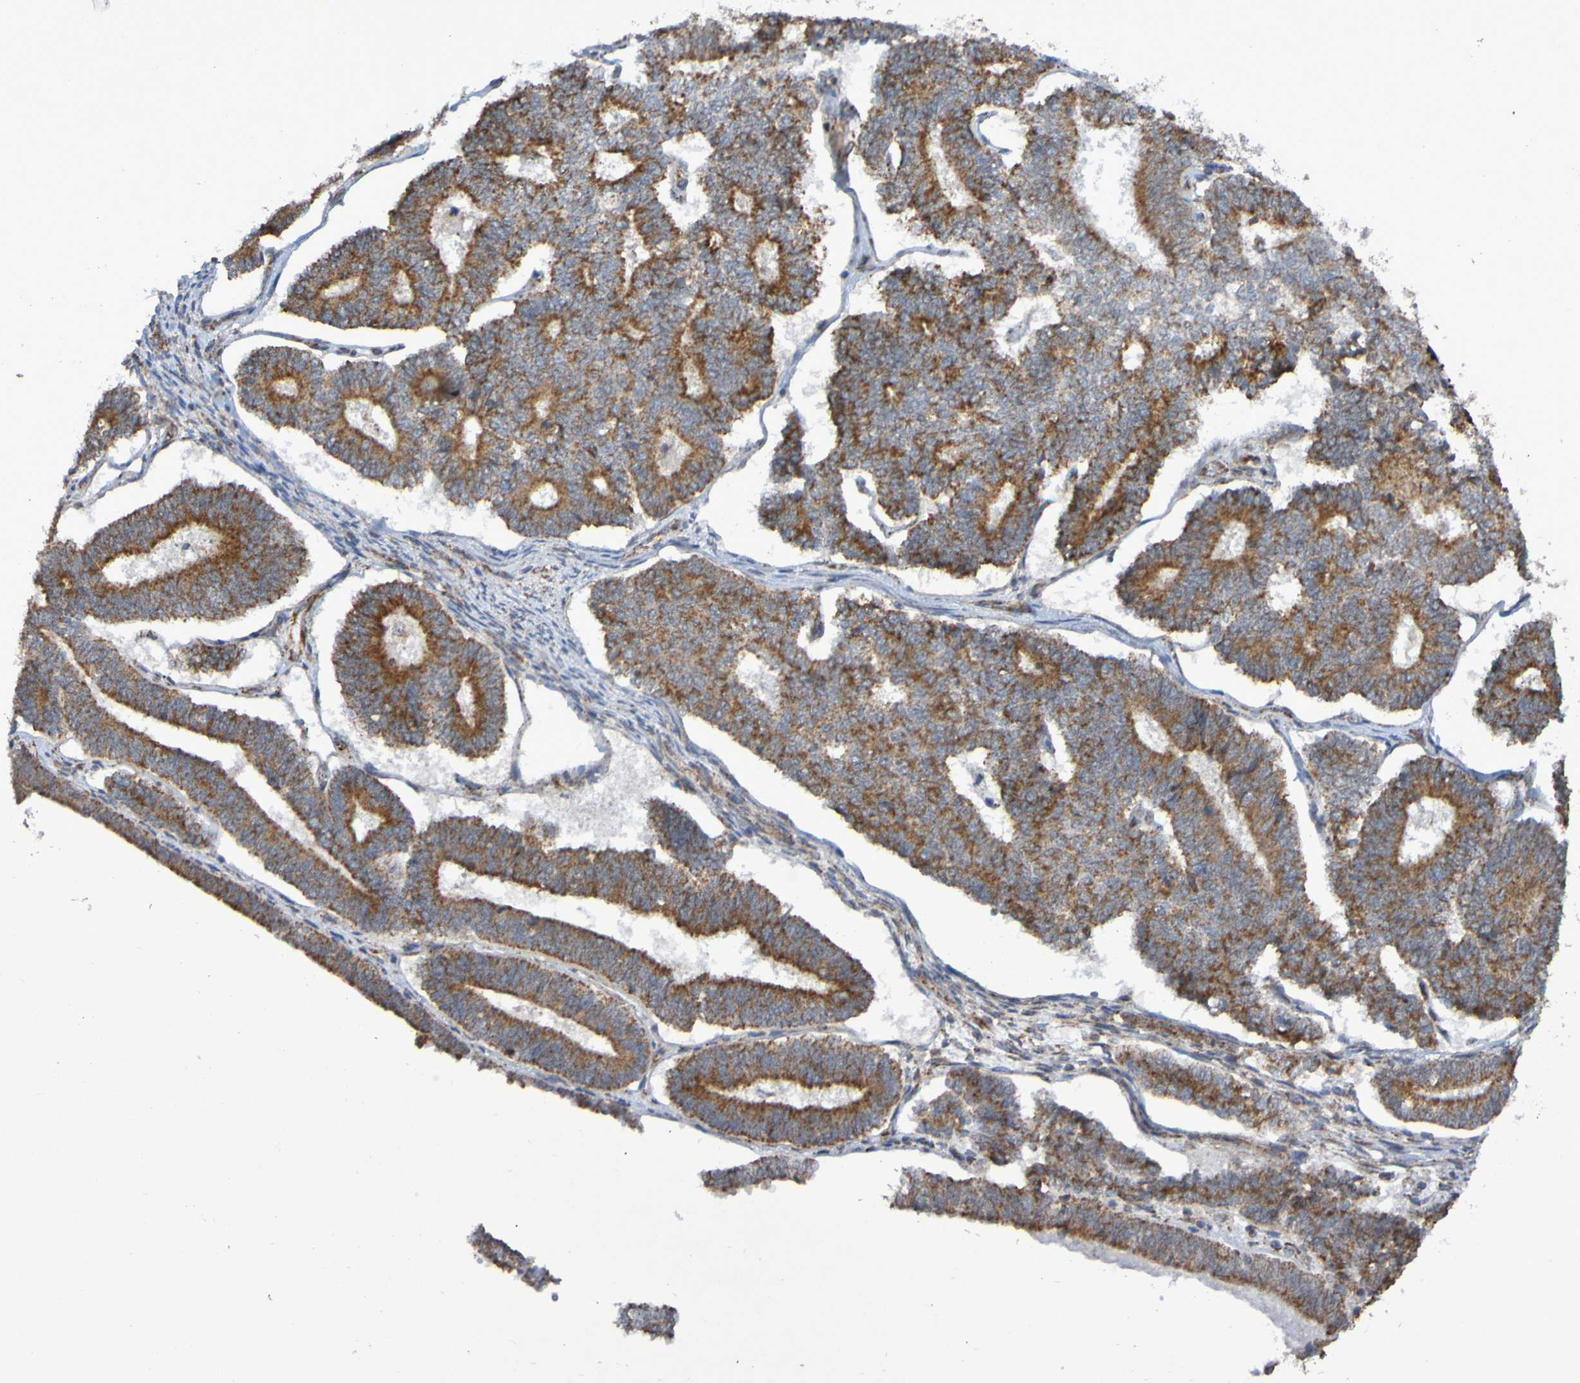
{"staining": {"intensity": "strong", "quantity": ">75%", "location": "cytoplasmic/membranous"}, "tissue": "endometrial cancer", "cell_type": "Tumor cells", "image_type": "cancer", "snomed": [{"axis": "morphology", "description": "Adenocarcinoma, NOS"}, {"axis": "topography", "description": "Endometrium"}], "caption": "Protein staining of adenocarcinoma (endometrial) tissue displays strong cytoplasmic/membranous positivity in about >75% of tumor cells.", "gene": "DVL1", "patient": {"sex": "female", "age": 70}}